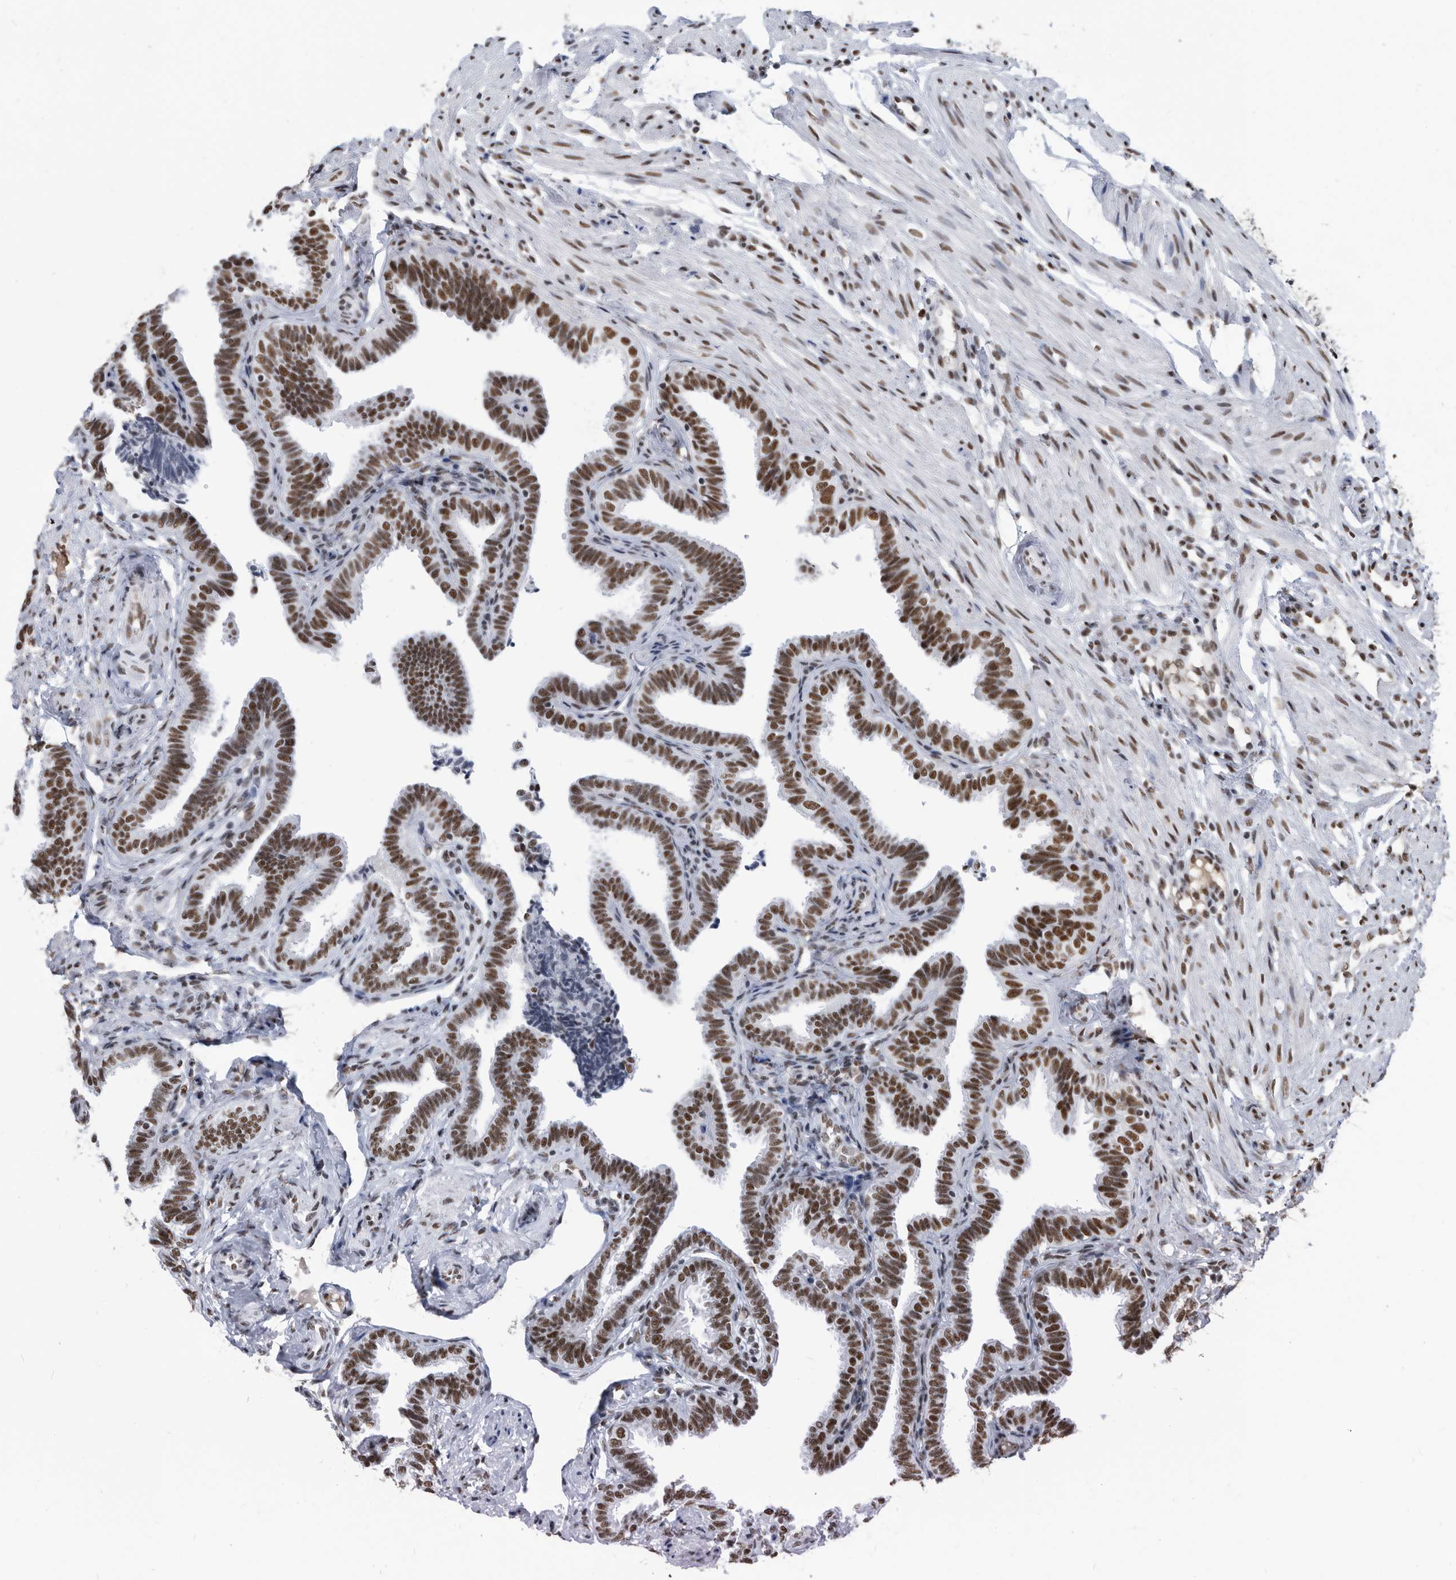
{"staining": {"intensity": "strong", "quantity": ">75%", "location": "nuclear"}, "tissue": "fallopian tube", "cell_type": "Glandular cells", "image_type": "normal", "snomed": [{"axis": "morphology", "description": "Normal tissue, NOS"}, {"axis": "topography", "description": "Fallopian tube"}], "caption": "The histopathology image shows a brown stain indicating the presence of a protein in the nuclear of glandular cells in fallopian tube. (DAB (3,3'-diaminobenzidine) IHC with brightfield microscopy, high magnification).", "gene": "SF3A1", "patient": {"sex": "female", "age": 39}}